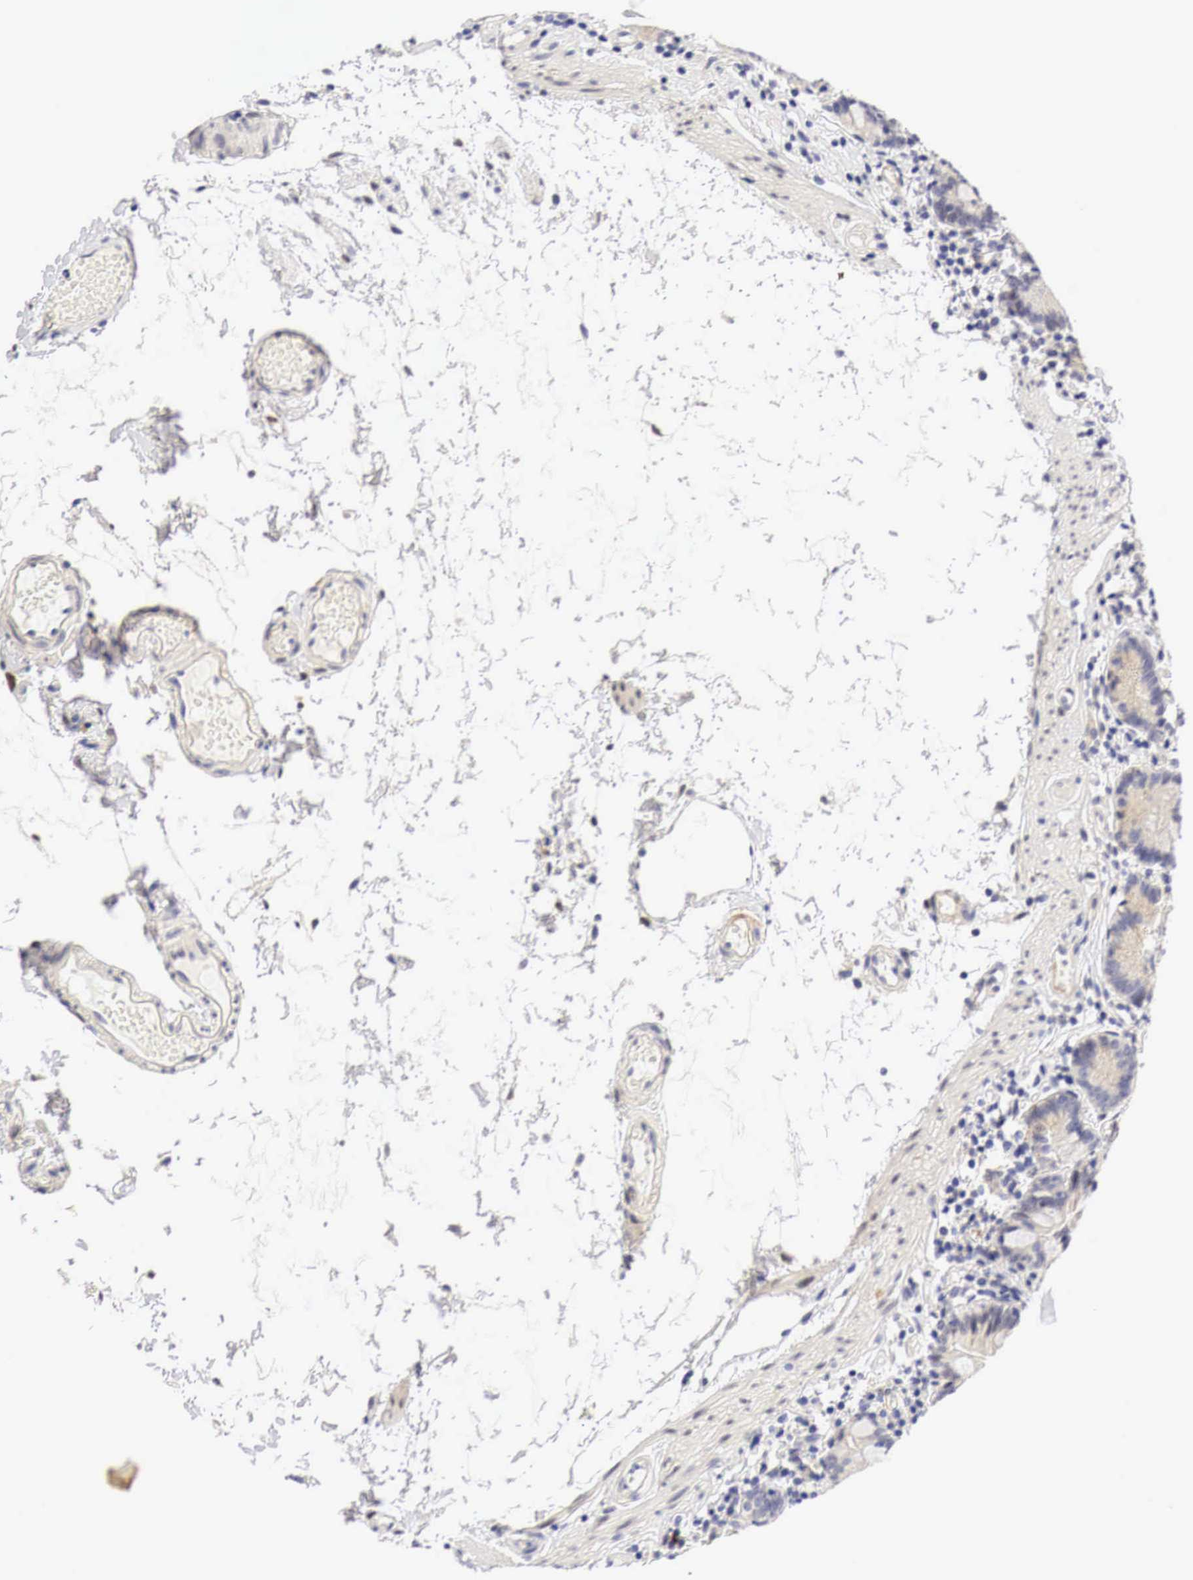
{"staining": {"intensity": "moderate", "quantity": "<25%", "location": "cytoplasmic/membranous"}, "tissue": "small intestine", "cell_type": "Glandular cells", "image_type": "normal", "snomed": [{"axis": "morphology", "description": "Normal tissue, NOS"}, {"axis": "topography", "description": "Small intestine"}], "caption": "The photomicrograph exhibits staining of unremarkable small intestine, revealing moderate cytoplasmic/membranous protein positivity (brown color) within glandular cells. (DAB IHC with brightfield microscopy, high magnification).", "gene": "CASP3", "patient": {"sex": "female", "age": 69}}